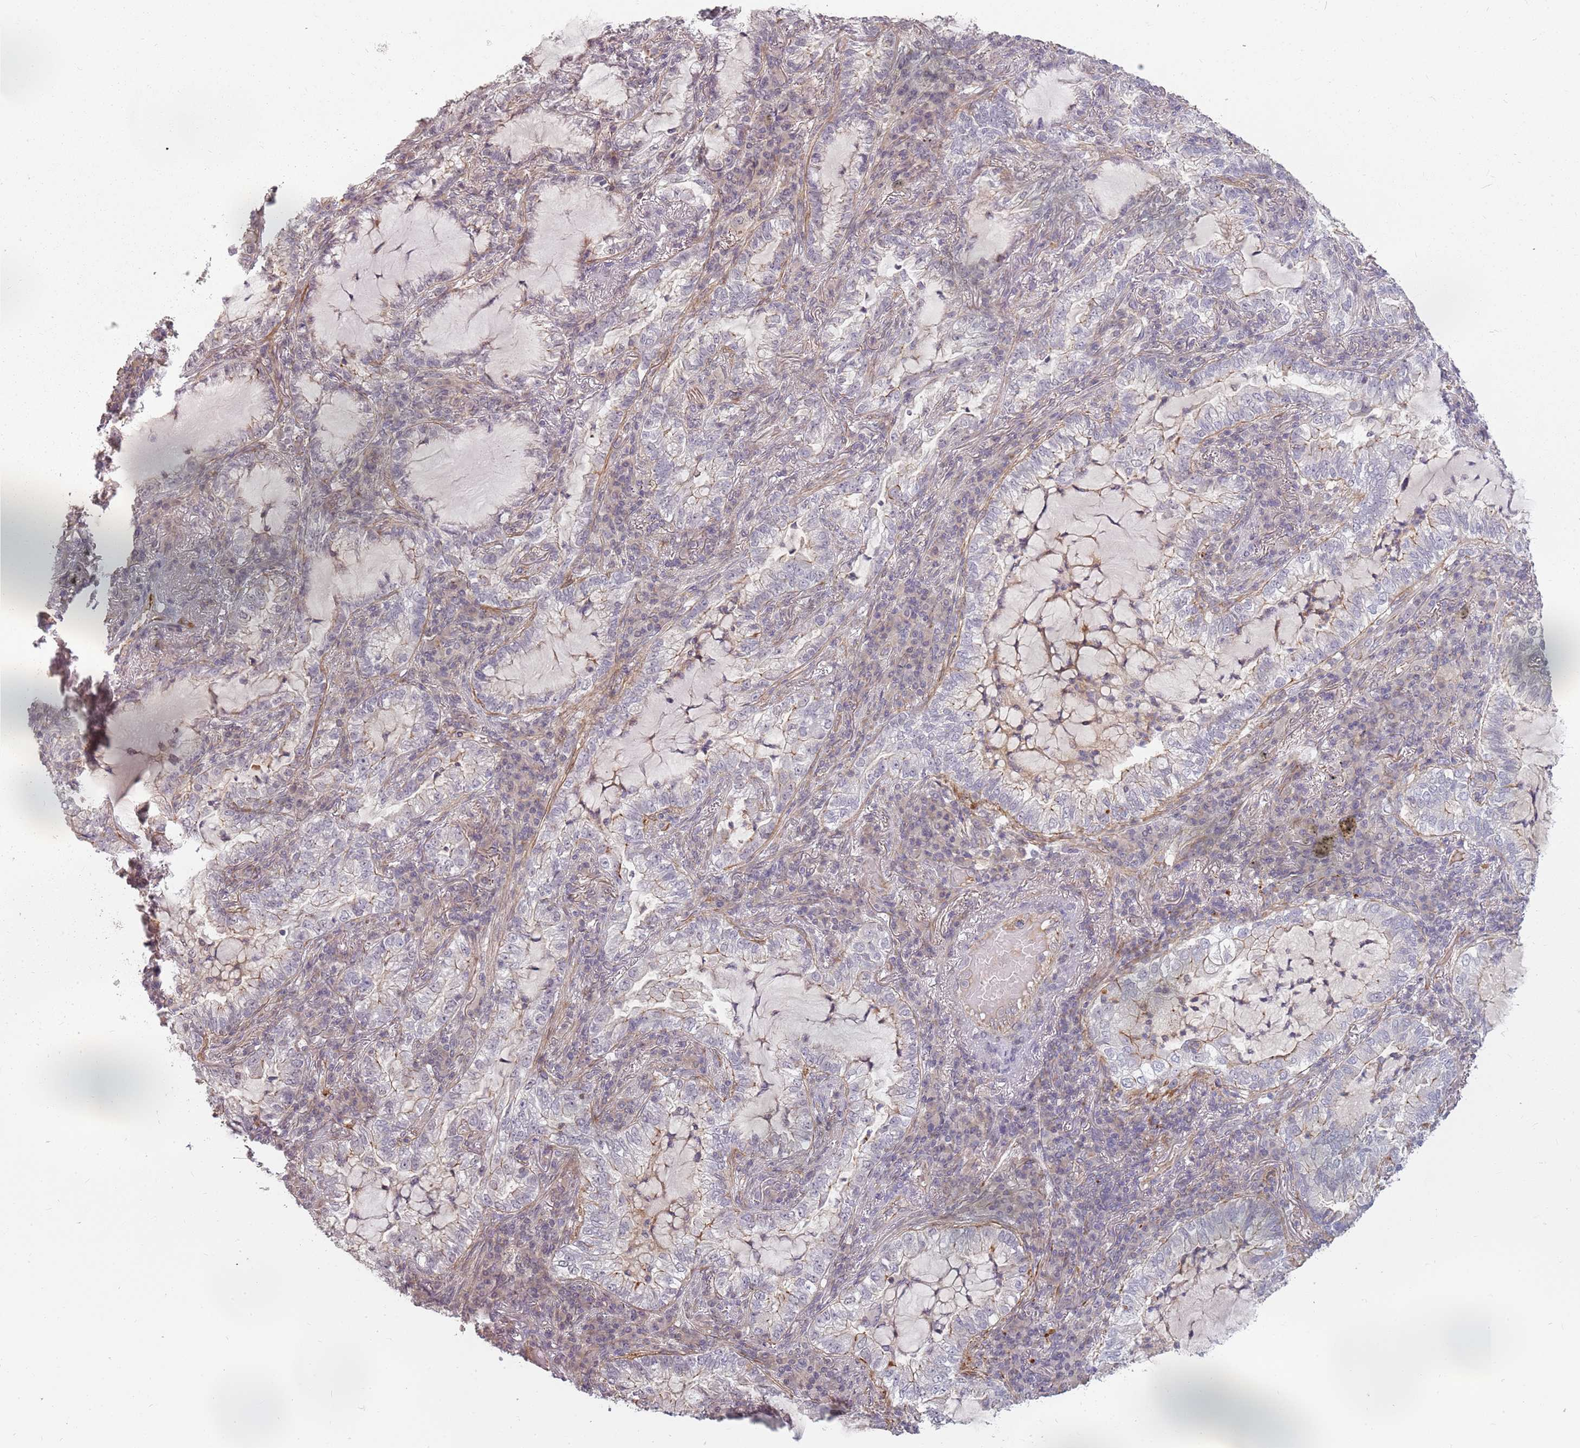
{"staining": {"intensity": "negative", "quantity": "none", "location": "none"}, "tissue": "lung cancer", "cell_type": "Tumor cells", "image_type": "cancer", "snomed": [{"axis": "morphology", "description": "Adenocarcinoma, NOS"}, {"axis": "topography", "description": "Lung"}], "caption": "Micrograph shows no protein positivity in tumor cells of lung cancer (adenocarcinoma) tissue.", "gene": "PPP1R14C", "patient": {"sex": "female", "age": 73}}